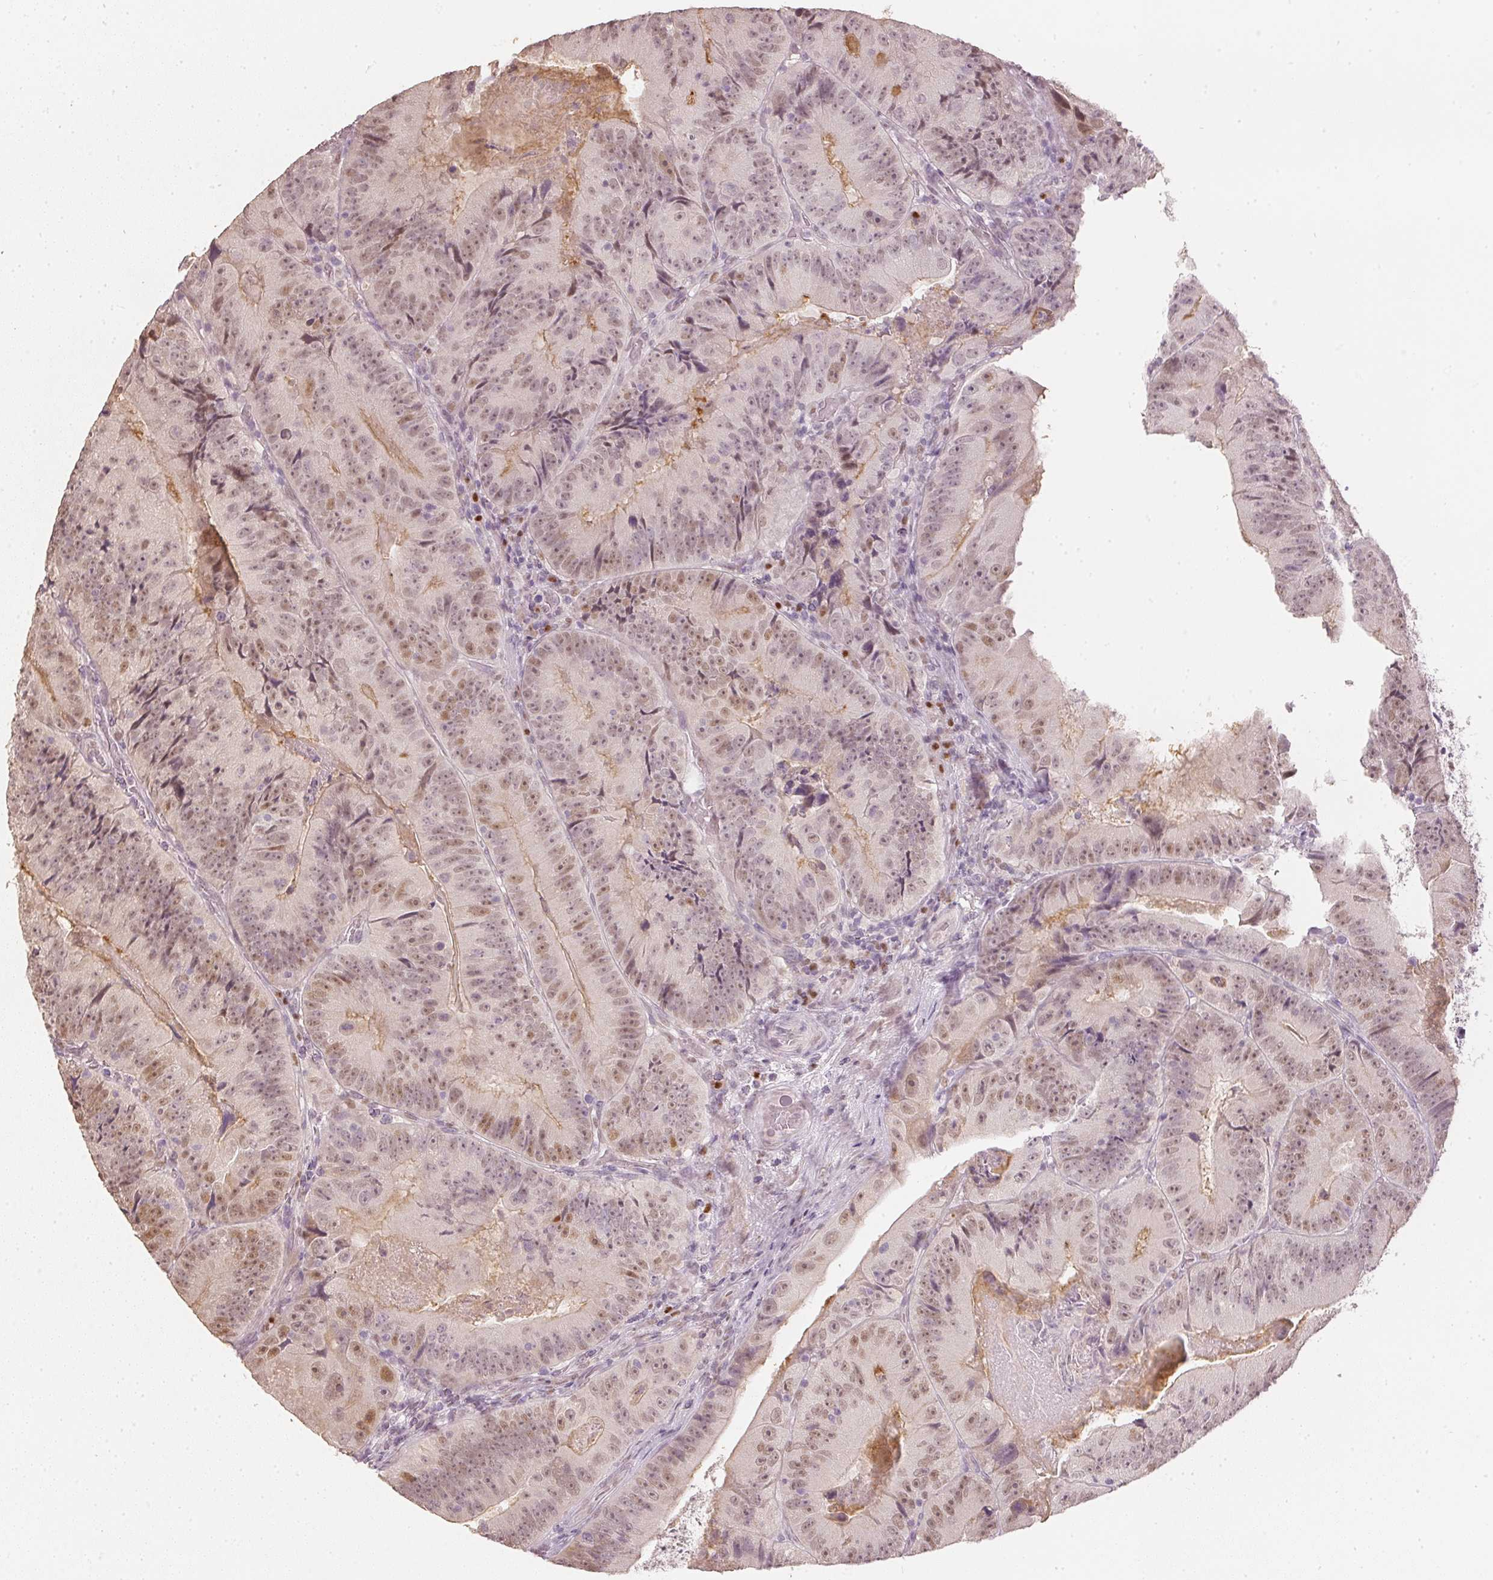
{"staining": {"intensity": "weak", "quantity": "25%-75%", "location": "nuclear"}, "tissue": "colorectal cancer", "cell_type": "Tumor cells", "image_type": "cancer", "snomed": [{"axis": "morphology", "description": "Adenocarcinoma, NOS"}, {"axis": "topography", "description": "Colon"}], "caption": "Immunohistochemical staining of human colorectal adenocarcinoma shows low levels of weak nuclear protein positivity in approximately 25%-75% of tumor cells. (IHC, brightfield microscopy, high magnification).", "gene": "SLC39A3", "patient": {"sex": "female", "age": 86}}